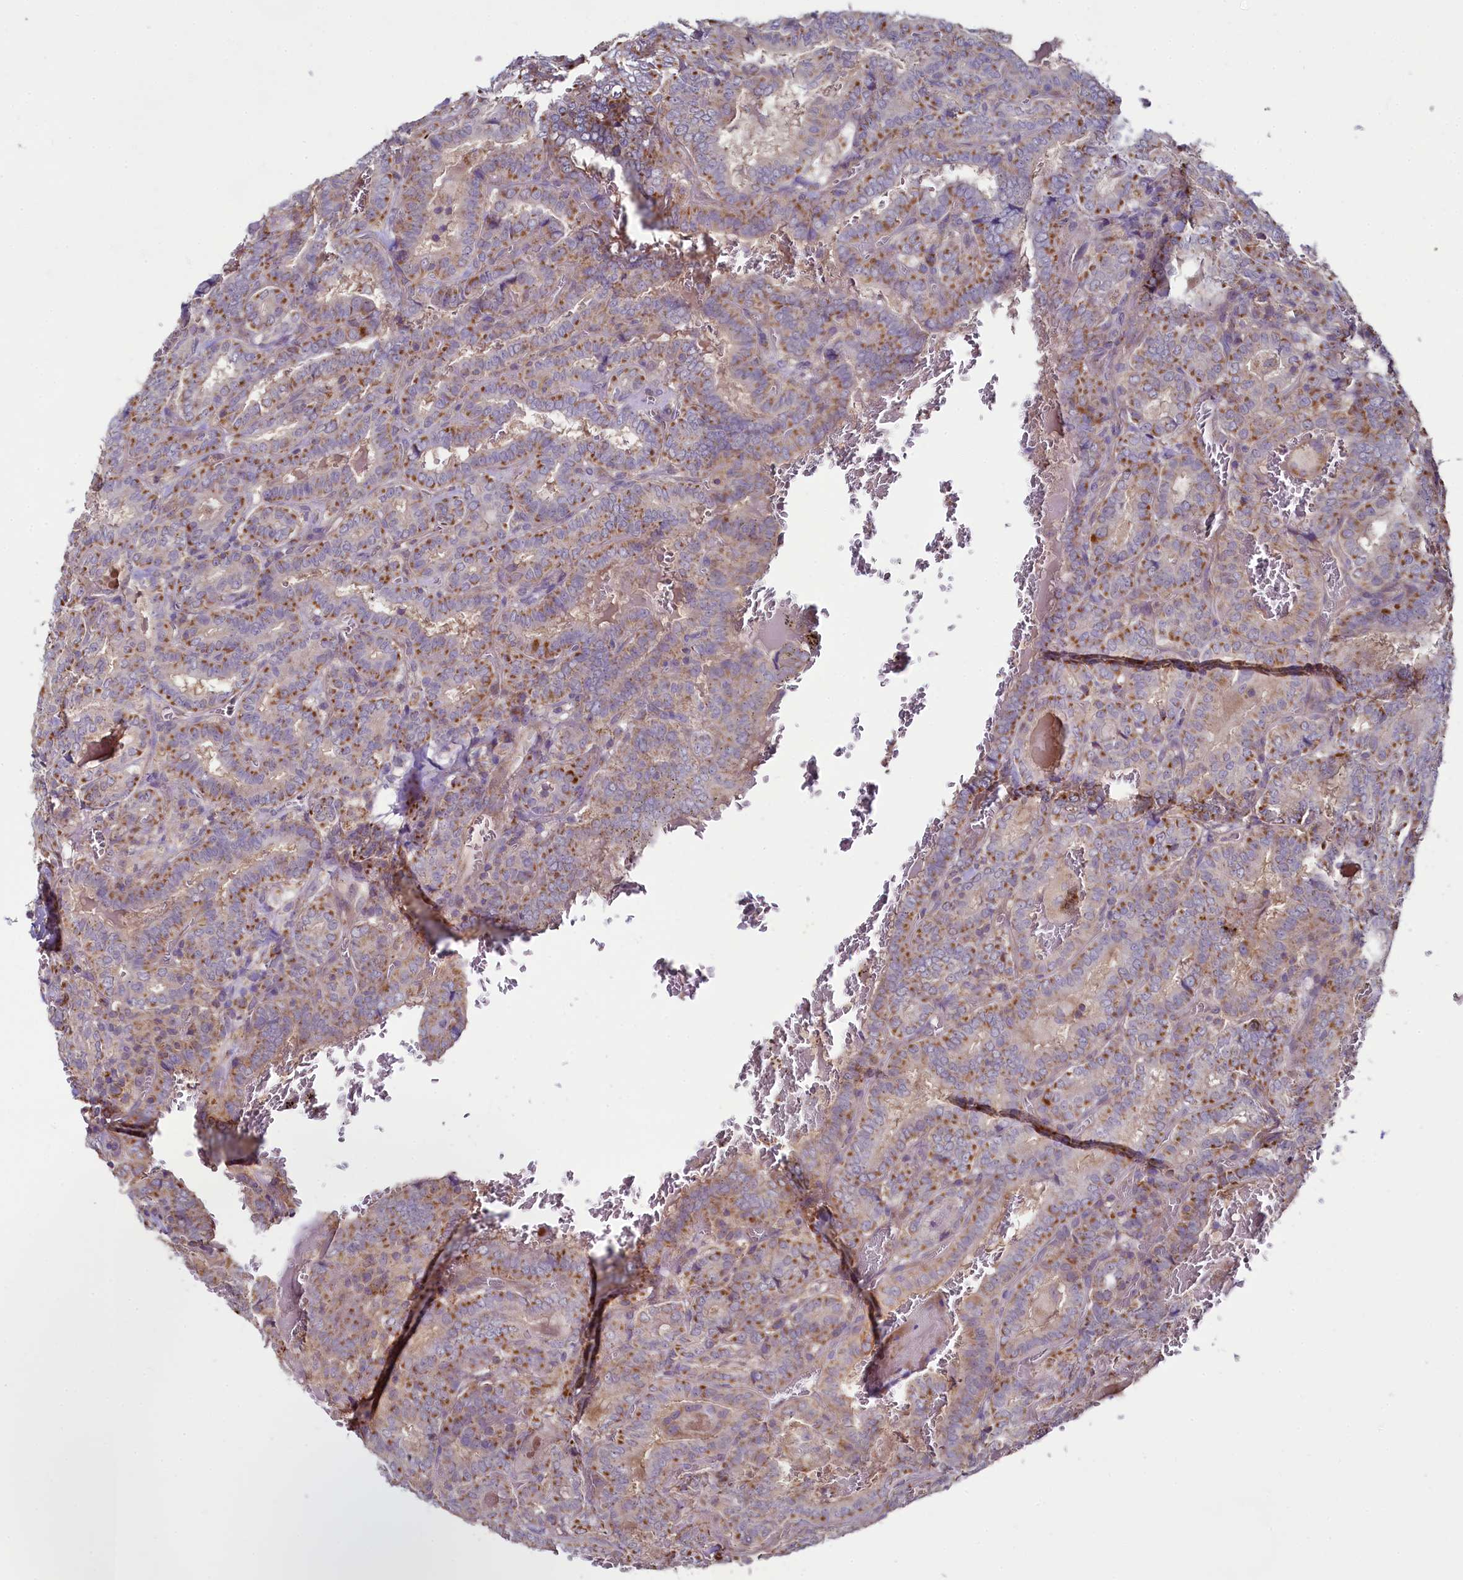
{"staining": {"intensity": "weak", "quantity": "25%-75%", "location": "cytoplasmic/membranous"}, "tissue": "thyroid cancer", "cell_type": "Tumor cells", "image_type": "cancer", "snomed": [{"axis": "morphology", "description": "Papillary adenocarcinoma, NOS"}, {"axis": "topography", "description": "Thyroid gland"}], "caption": "Human thyroid cancer (papillary adenocarcinoma) stained with a brown dye displays weak cytoplasmic/membranous positive positivity in about 25%-75% of tumor cells.", "gene": "MRPL57", "patient": {"sex": "female", "age": 72}}